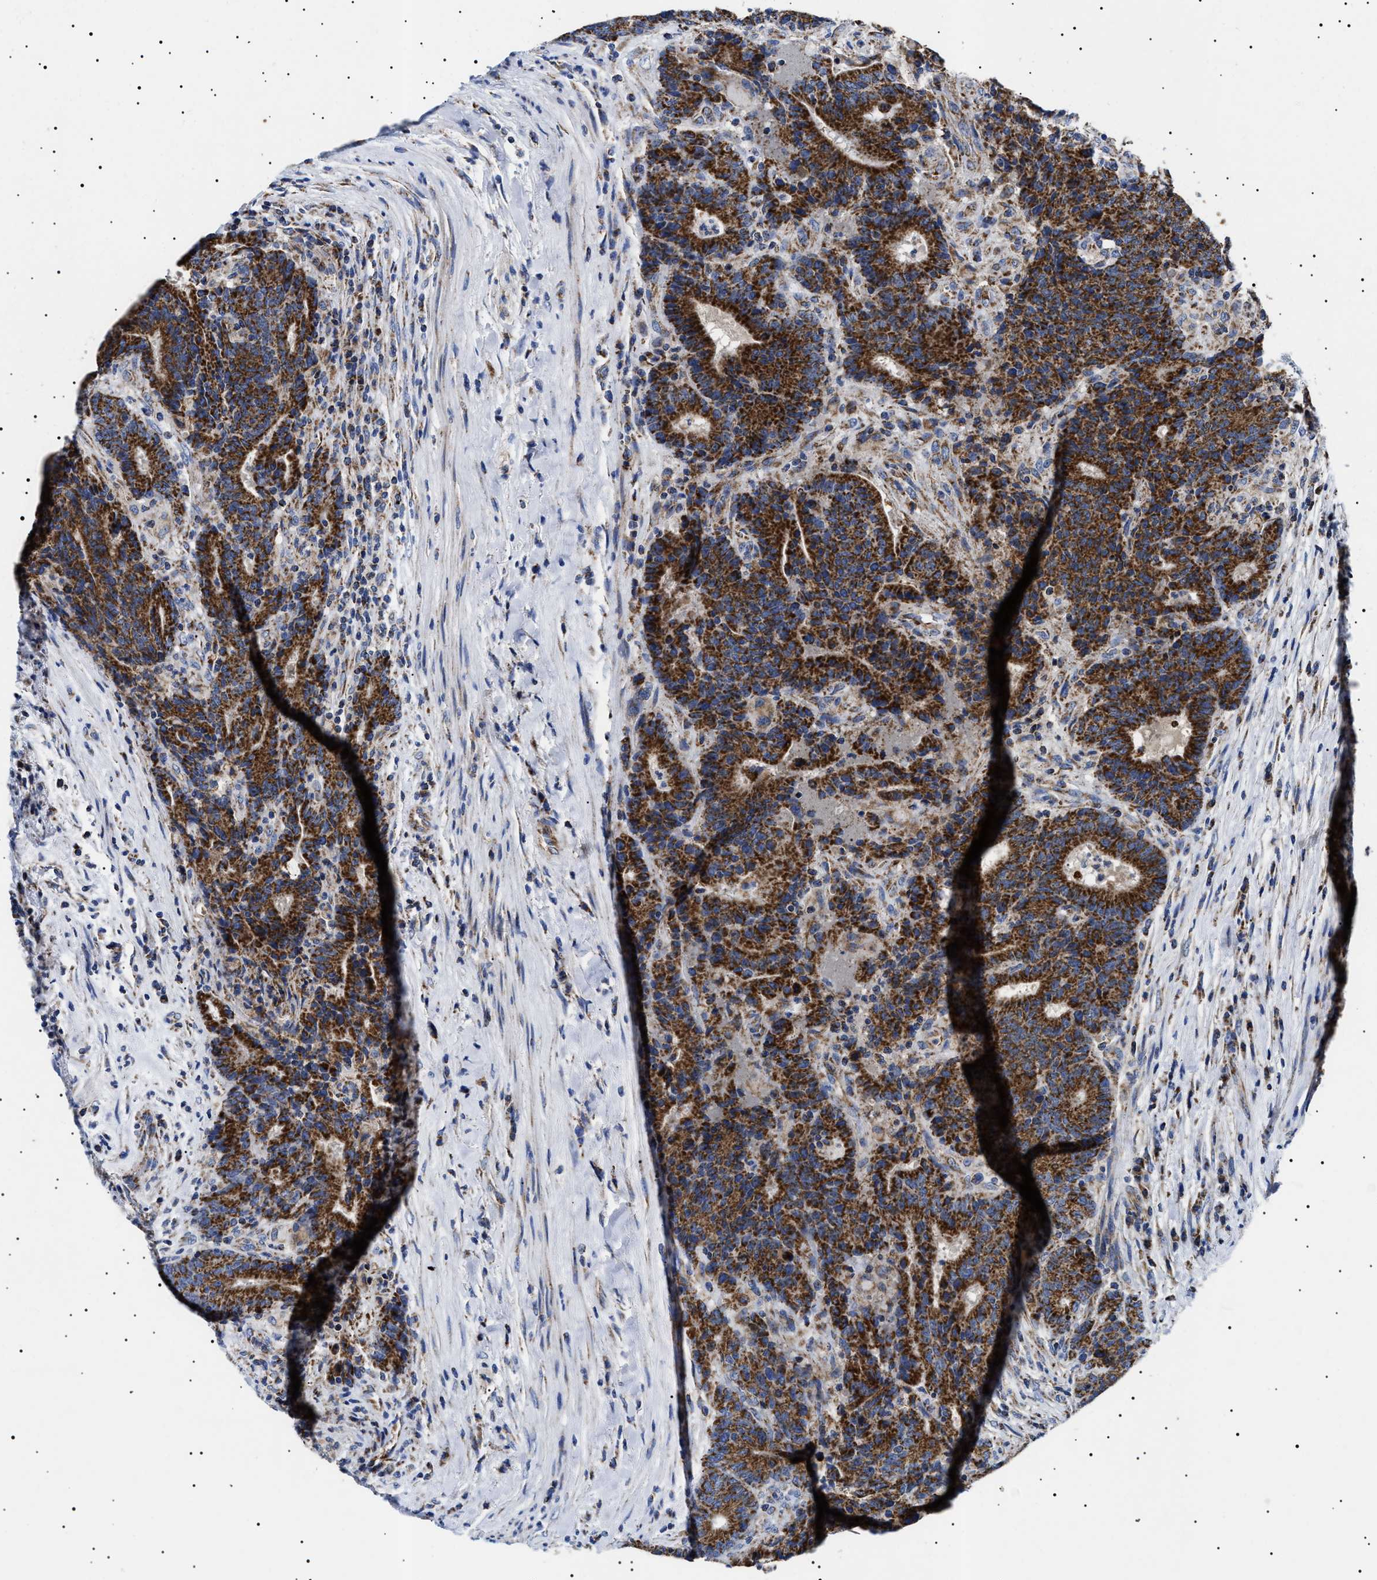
{"staining": {"intensity": "strong", "quantity": ">75%", "location": "cytoplasmic/membranous"}, "tissue": "colorectal cancer", "cell_type": "Tumor cells", "image_type": "cancer", "snomed": [{"axis": "morphology", "description": "Normal tissue, NOS"}, {"axis": "morphology", "description": "Adenocarcinoma, NOS"}, {"axis": "topography", "description": "Colon"}], "caption": "There is high levels of strong cytoplasmic/membranous positivity in tumor cells of colorectal cancer, as demonstrated by immunohistochemical staining (brown color).", "gene": "CHRDL2", "patient": {"sex": "female", "age": 75}}